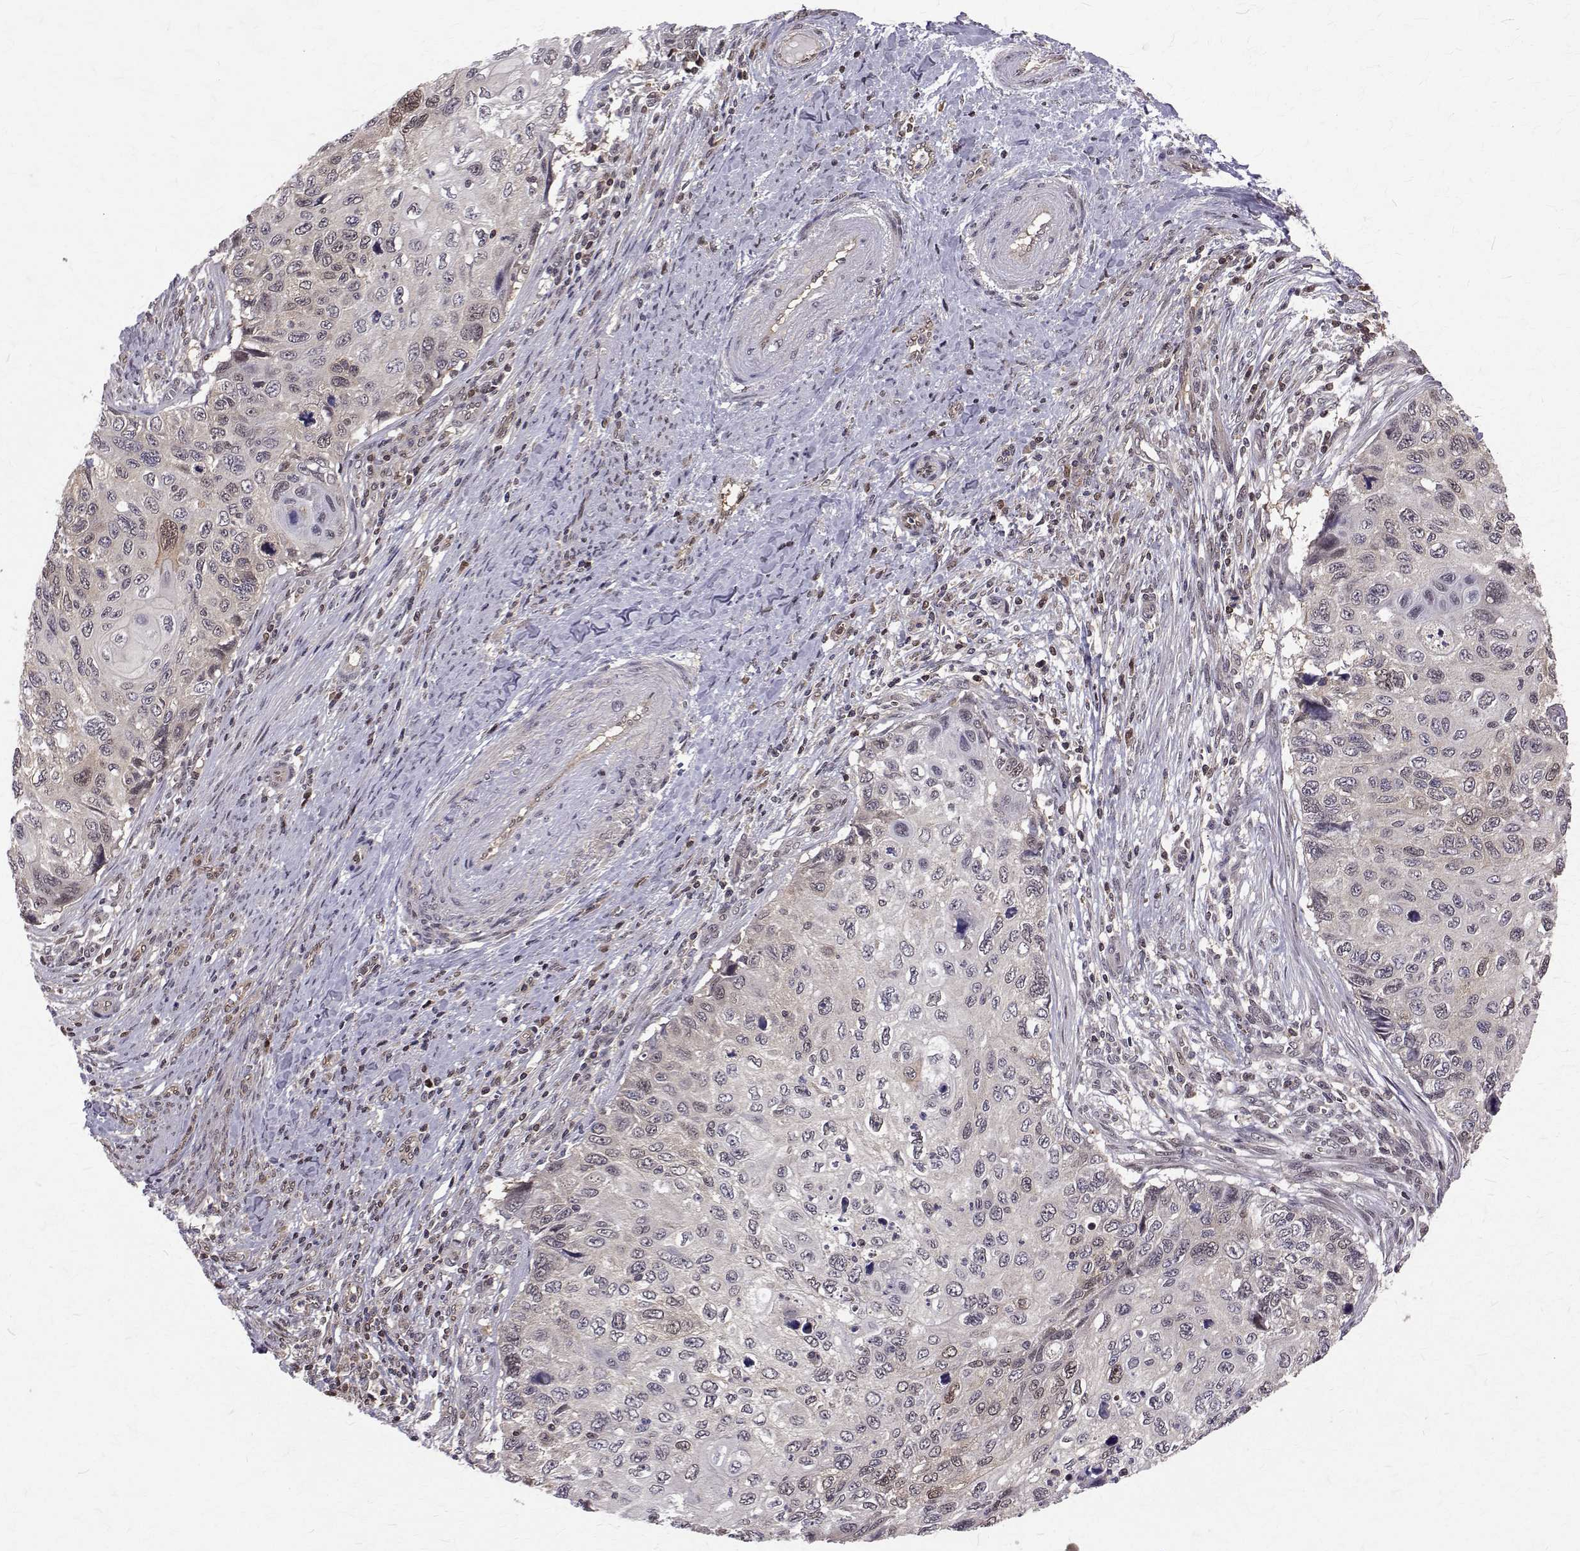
{"staining": {"intensity": "negative", "quantity": "none", "location": "none"}, "tissue": "cervical cancer", "cell_type": "Tumor cells", "image_type": "cancer", "snomed": [{"axis": "morphology", "description": "Squamous cell carcinoma, NOS"}, {"axis": "topography", "description": "Cervix"}], "caption": "This is an IHC image of squamous cell carcinoma (cervical). There is no positivity in tumor cells.", "gene": "NIF3L1", "patient": {"sex": "female", "age": 70}}